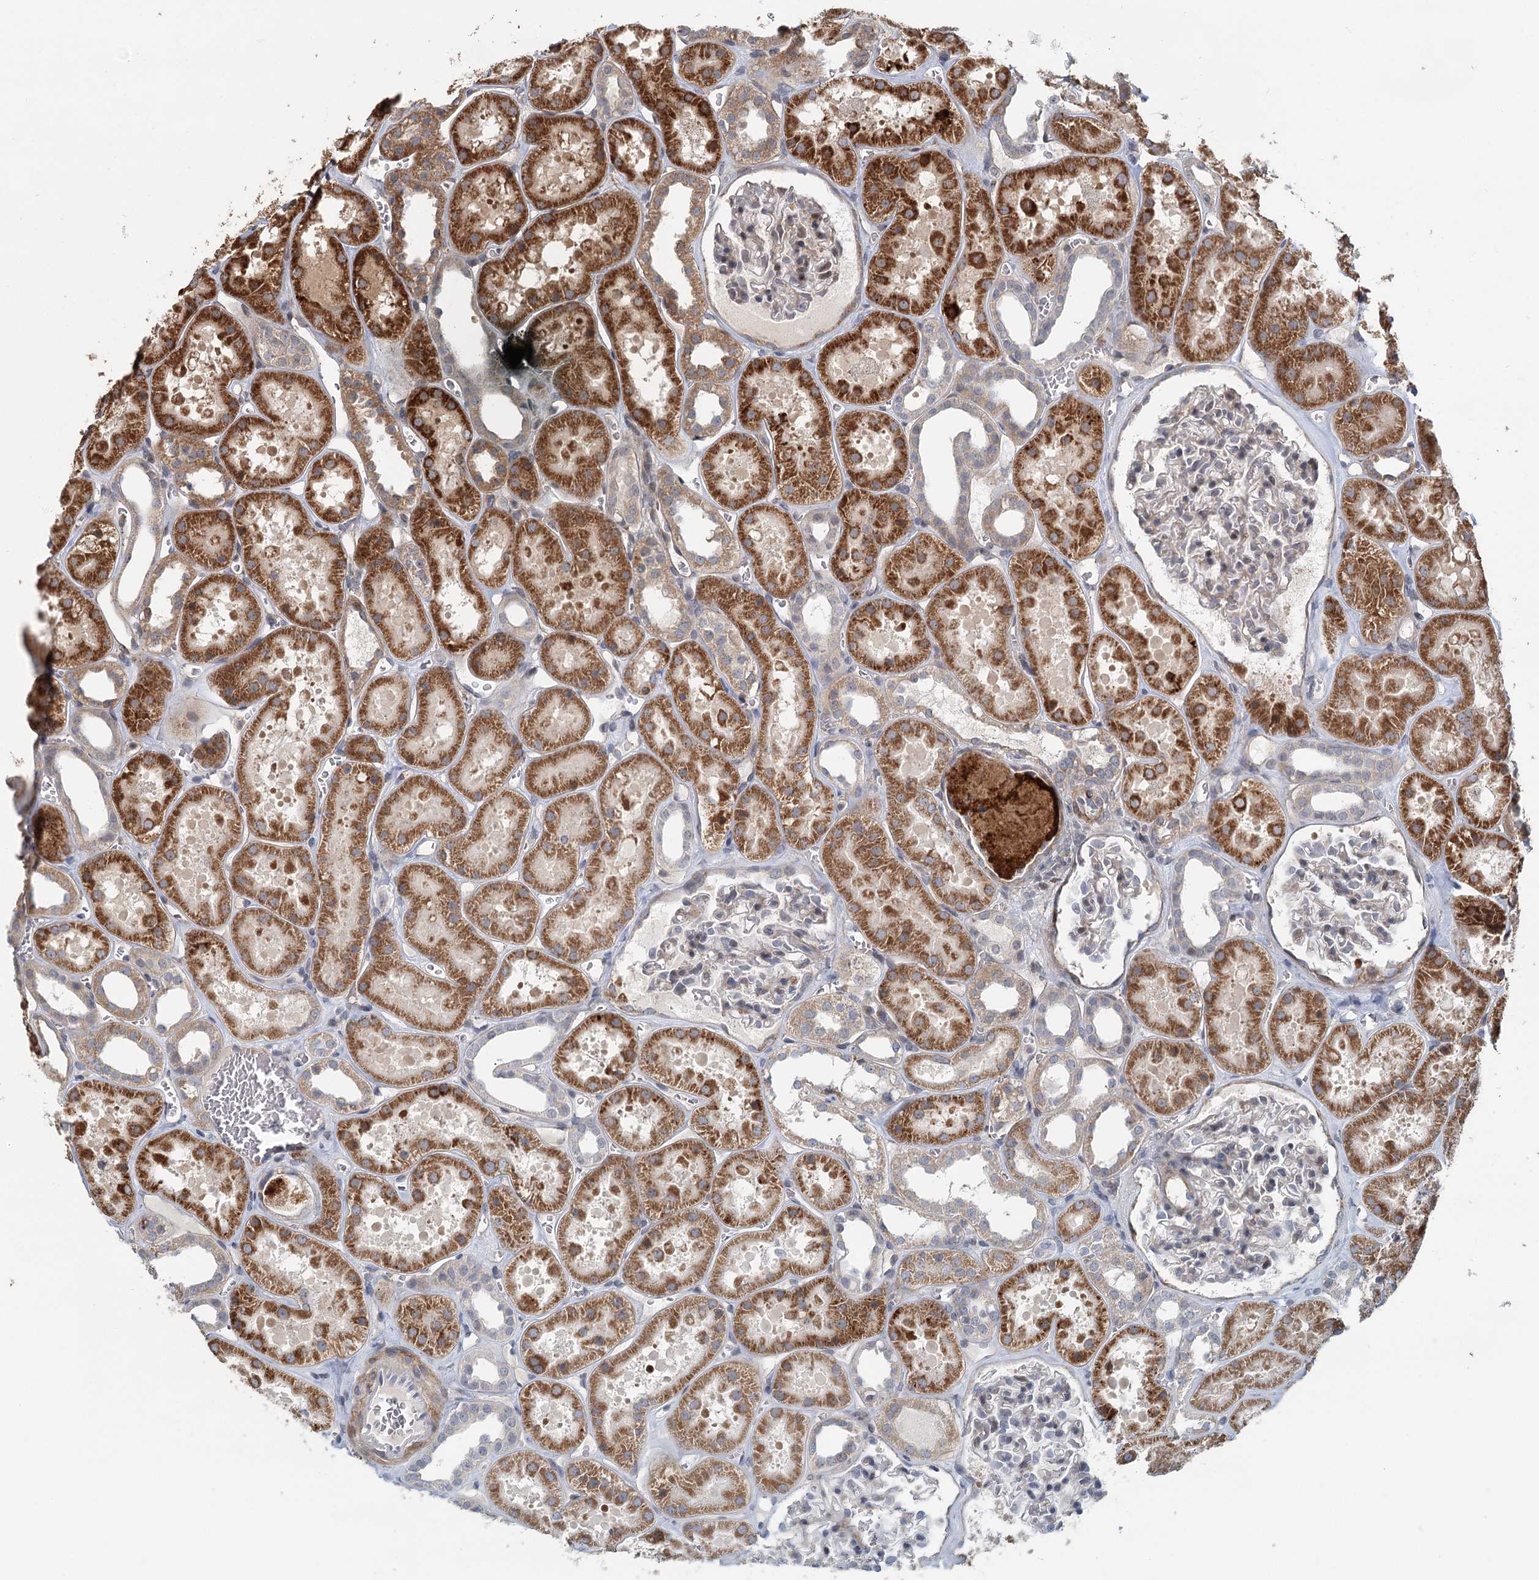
{"staining": {"intensity": "moderate", "quantity": "<25%", "location": "cytoplasmic/membranous"}, "tissue": "kidney", "cell_type": "Cells in glomeruli", "image_type": "normal", "snomed": [{"axis": "morphology", "description": "Normal tissue, NOS"}, {"axis": "topography", "description": "Kidney"}], "caption": "A brown stain labels moderate cytoplasmic/membranous expression of a protein in cells in glomeruli of unremarkable human kidney.", "gene": "RNF111", "patient": {"sex": "female", "age": 41}}